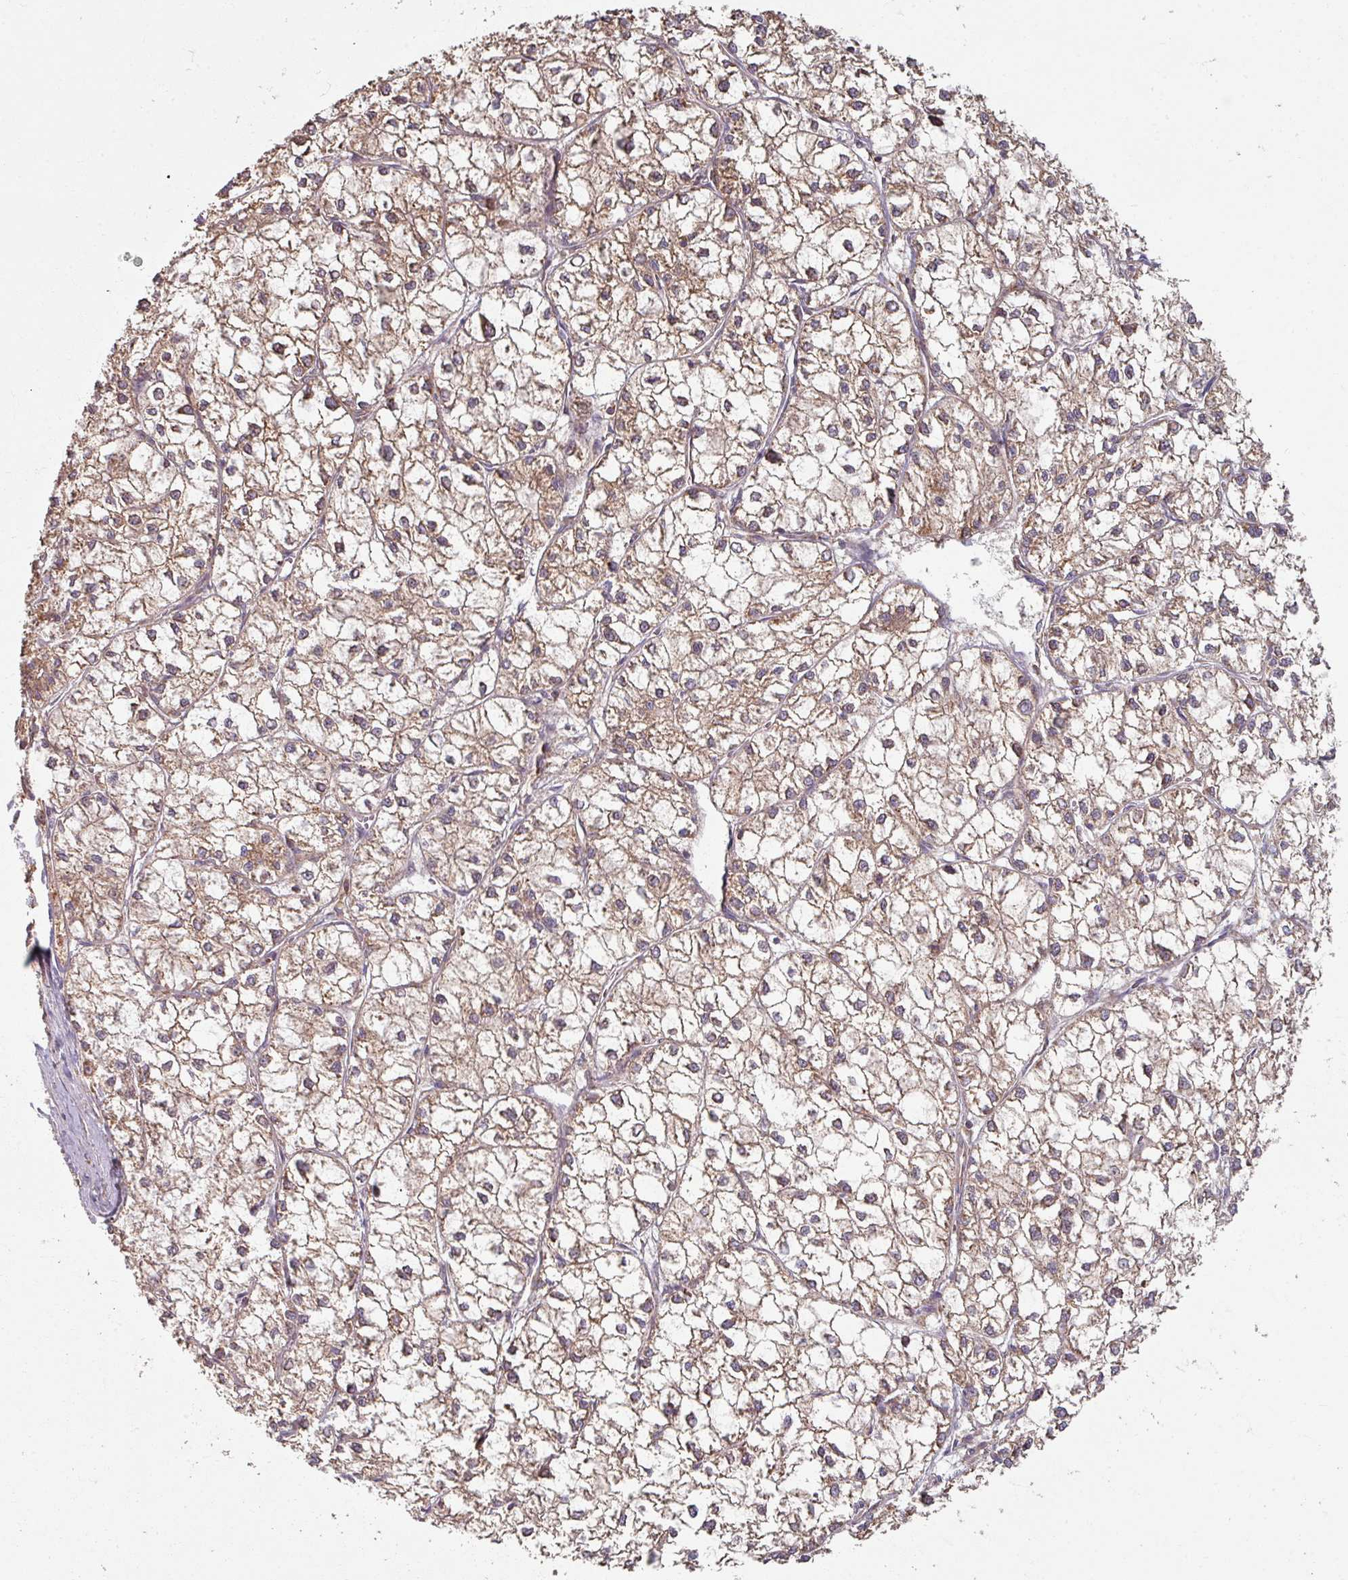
{"staining": {"intensity": "weak", "quantity": ">75%", "location": "cytoplasmic/membranous"}, "tissue": "liver cancer", "cell_type": "Tumor cells", "image_type": "cancer", "snomed": [{"axis": "morphology", "description": "Carcinoma, Hepatocellular, NOS"}, {"axis": "topography", "description": "Liver"}], "caption": "Tumor cells display low levels of weak cytoplasmic/membranous expression in about >75% of cells in liver cancer.", "gene": "CCDC68", "patient": {"sex": "female", "age": 43}}